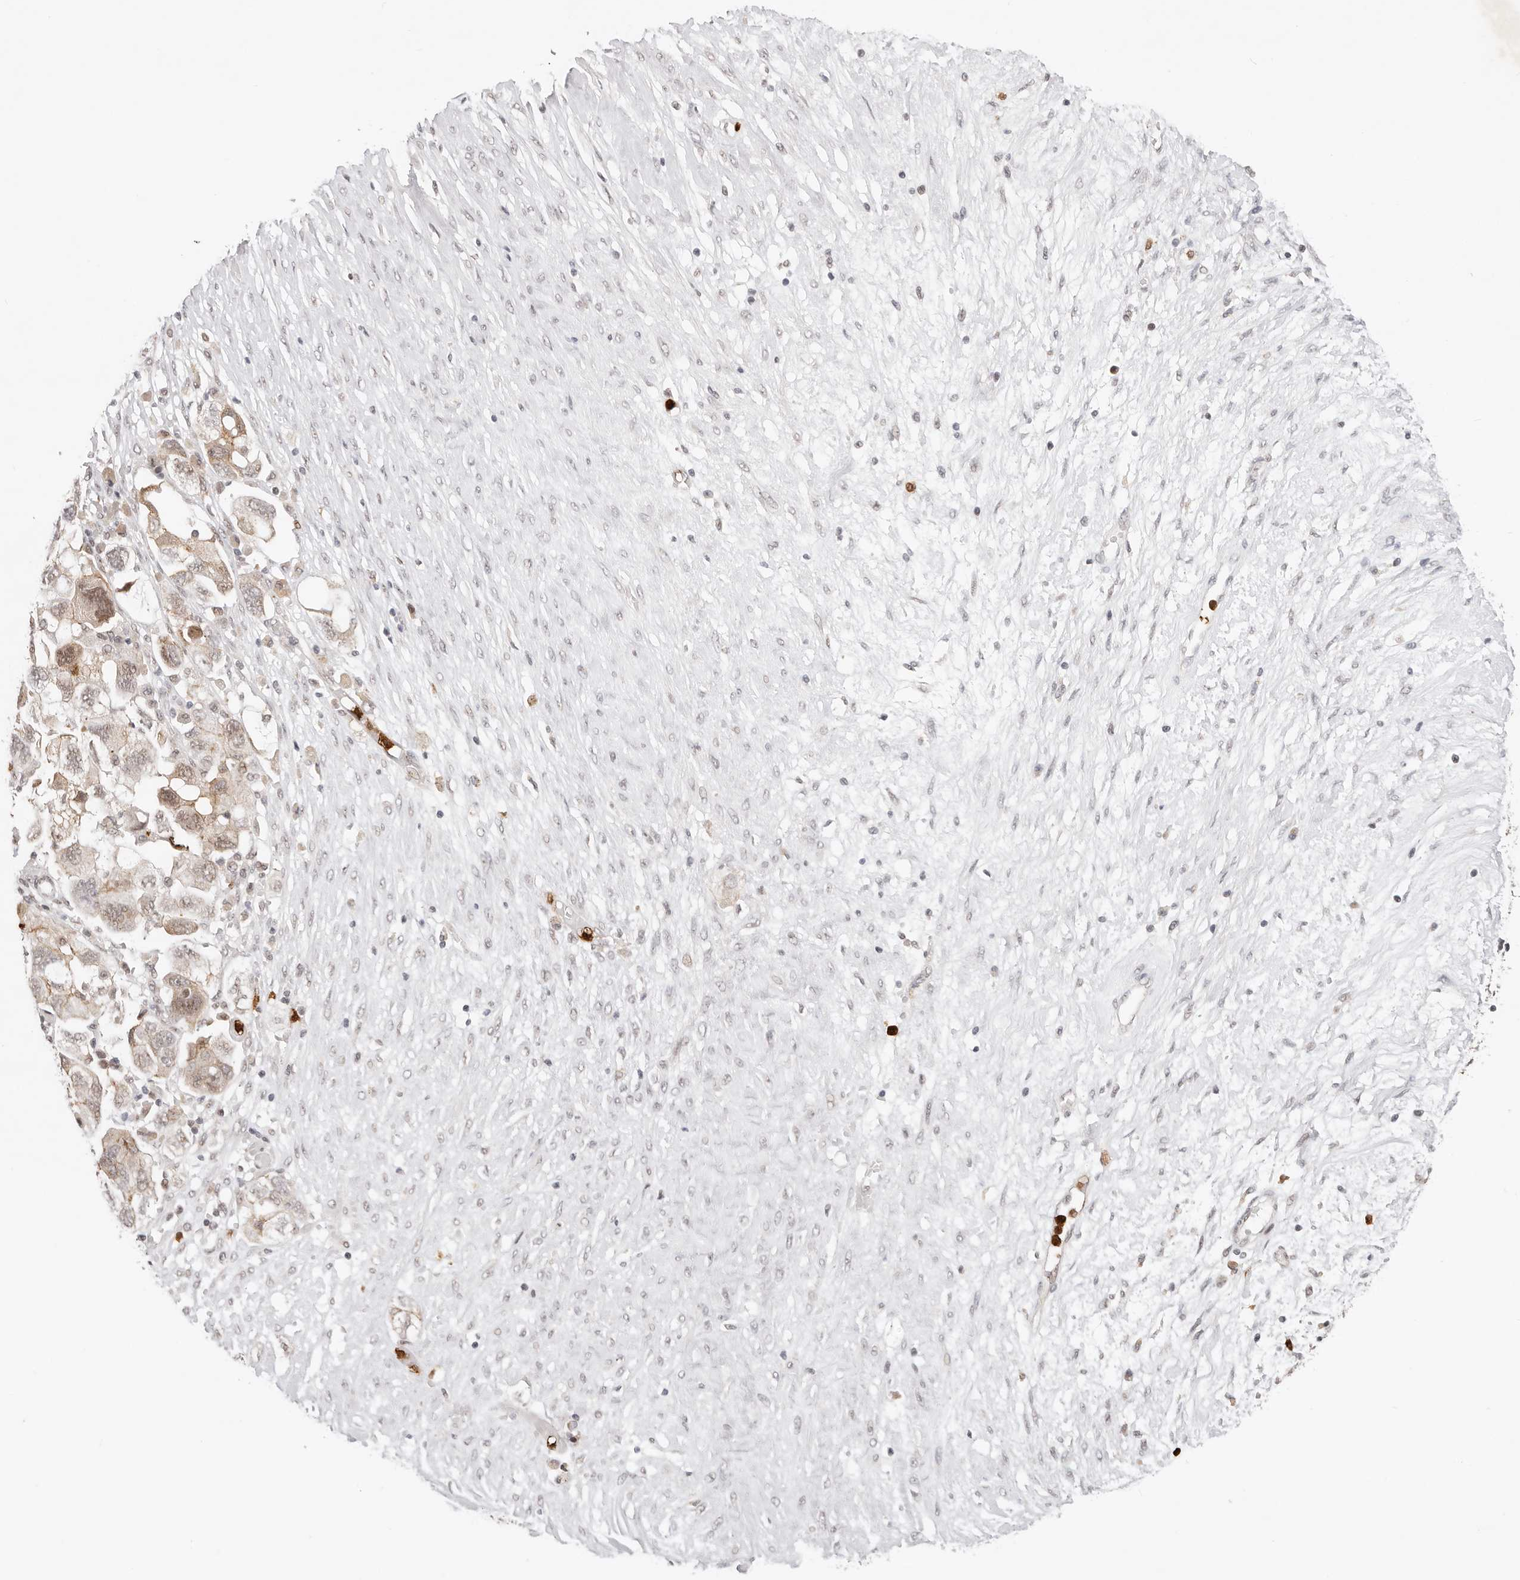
{"staining": {"intensity": "weak", "quantity": ">75%", "location": "cytoplasmic/membranous,nuclear"}, "tissue": "ovarian cancer", "cell_type": "Tumor cells", "image_type": "cancer", "snomed": [{"axis": "morphology", "description": "Carcinoma, NOS"}, {"axis": "morphology", "description": "Cystadenocarcinoma, serous, NOS"}, {"axis": "topography", "description": "Ovary"}], "caption": "Human carcinoma (ovarian) stained with a brown dye shows weak cytoplasmic/membranous and nuclear positive staining in approximately >75% of tumor cells.", "gene": "AFDN", "patient": {"sex": "female", "age": 69}}